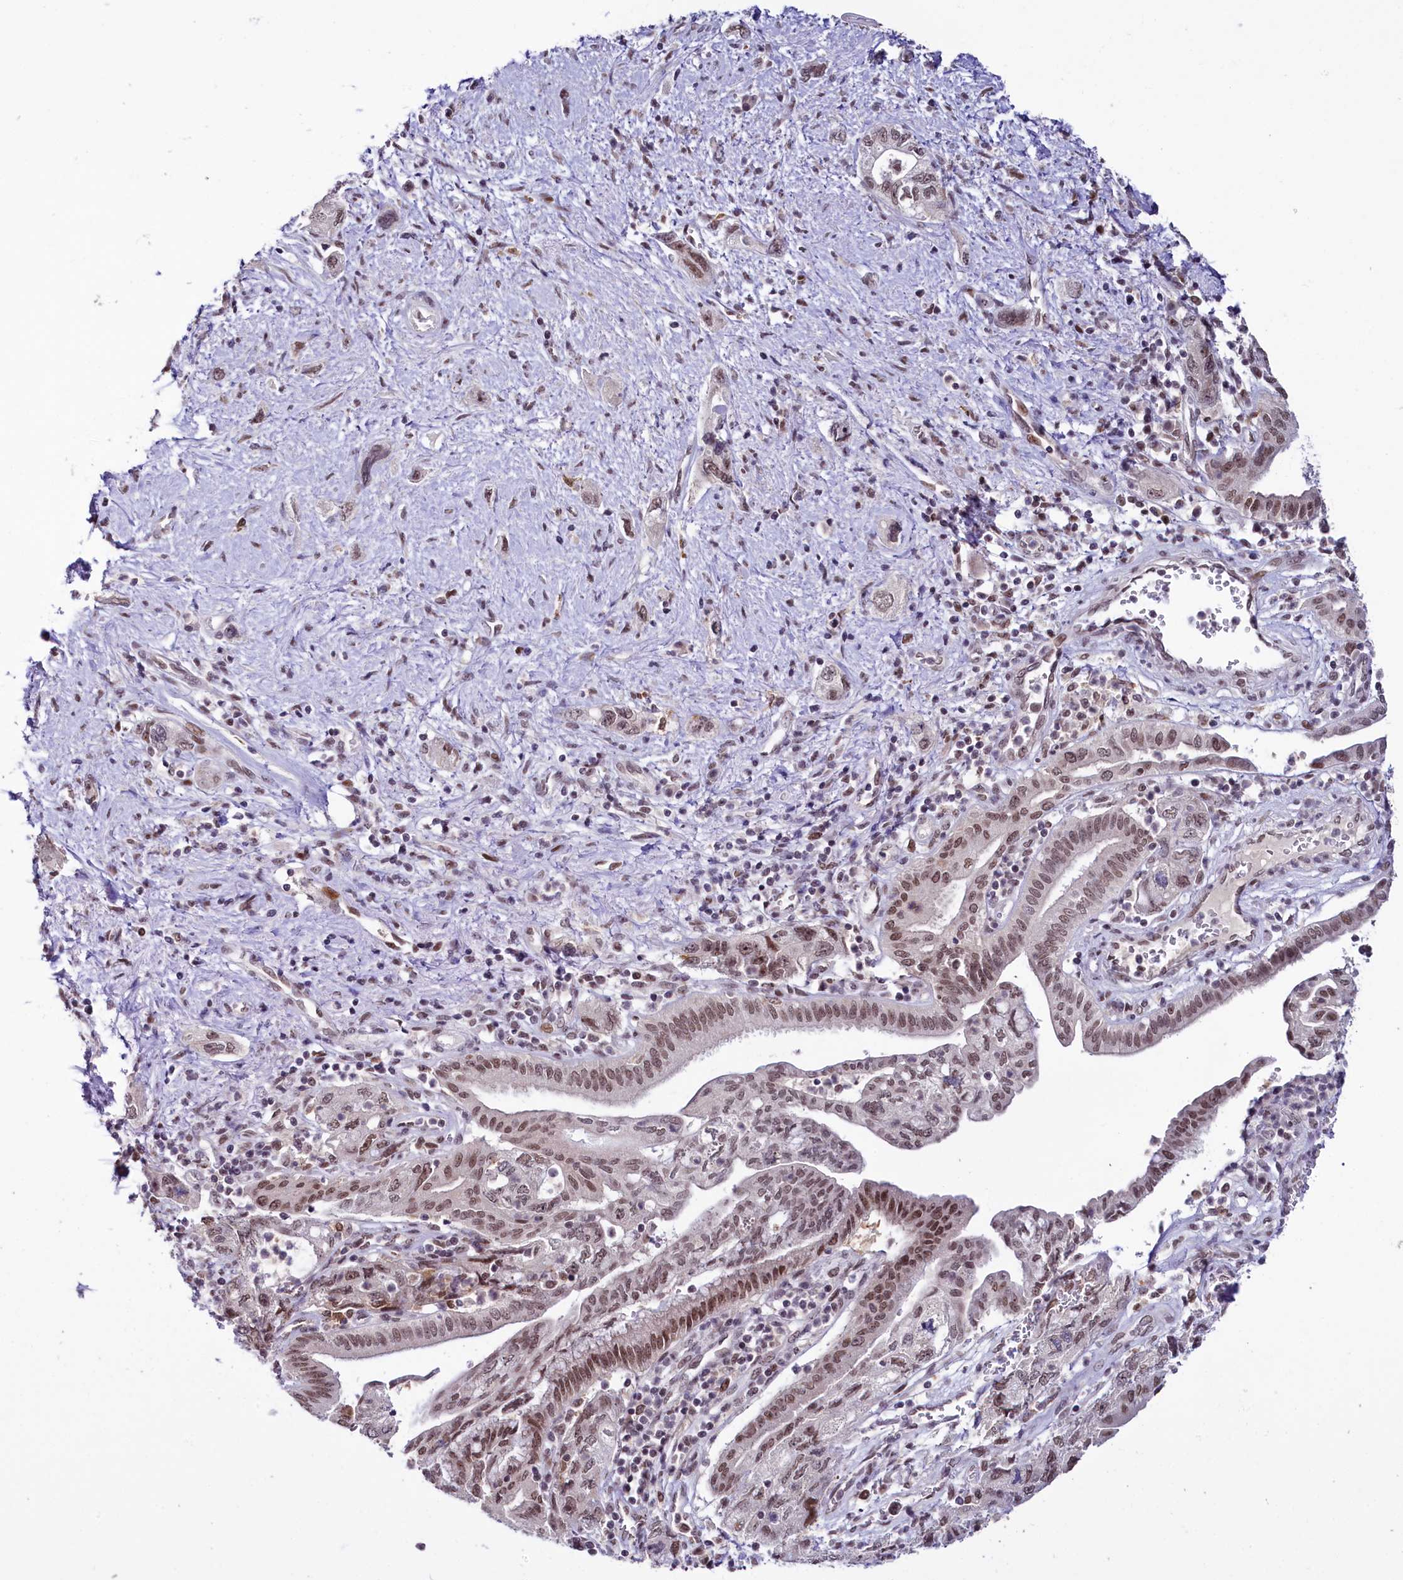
{"staining": {"intensity": "moderate", "quantity": ">75%", "location": "nuclear"}, "tissue": "pancreatic cancer", "cell_type": "Tumor cells", "image_type": "cancer", "snomed": [{"axis": "morphology", "description": "Adenocarcinoma, NOS"}, {"axis": "topography", "description": "Pancreas"}], "caption": "Human pancreatic adenocarcinoma stained with a protein marker demonstrates moderate staining in tumor cells.", "gene": "SCAF11", "patient": {"sex": "female", "age": 73}}